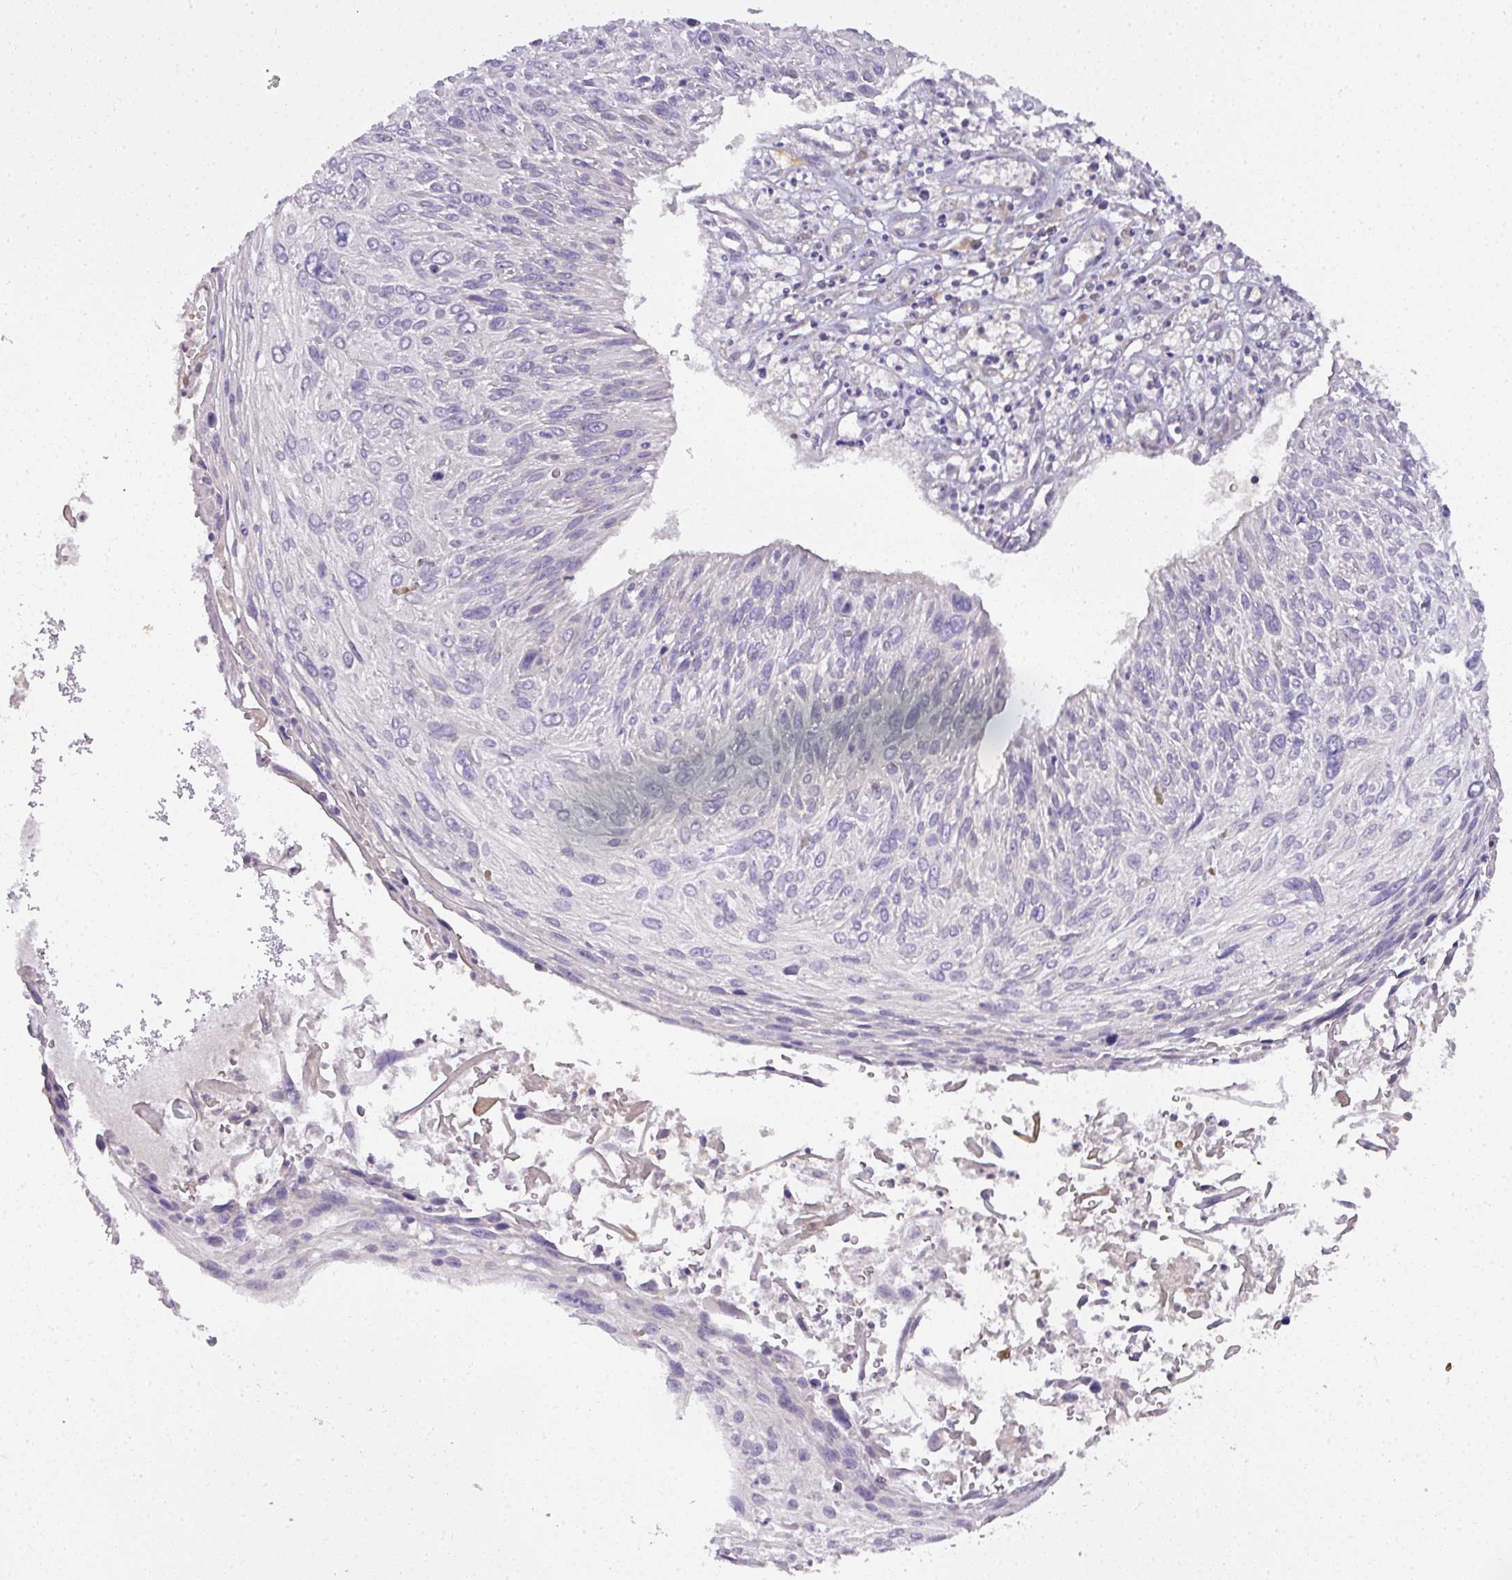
{"staining": {"intensity": "negative", "quantity": "none", "location": "none"}, "tissue": "cervical cancer", "cell_type": "Tumor cells", "image_type": "cancer", "snomed": [{"axis": "morphology", "description": "Squamous cell carcinoma, NOS"}, {"axis": "topography", "description": "Cervix"}], "caption": "Tumor cells show no significant staining in cervical cancer. (DAB IHC visualized using brightfield microscopy, high magnification).", "gene": "ADH5", "patient": {"sex": "female", "age": 51}}